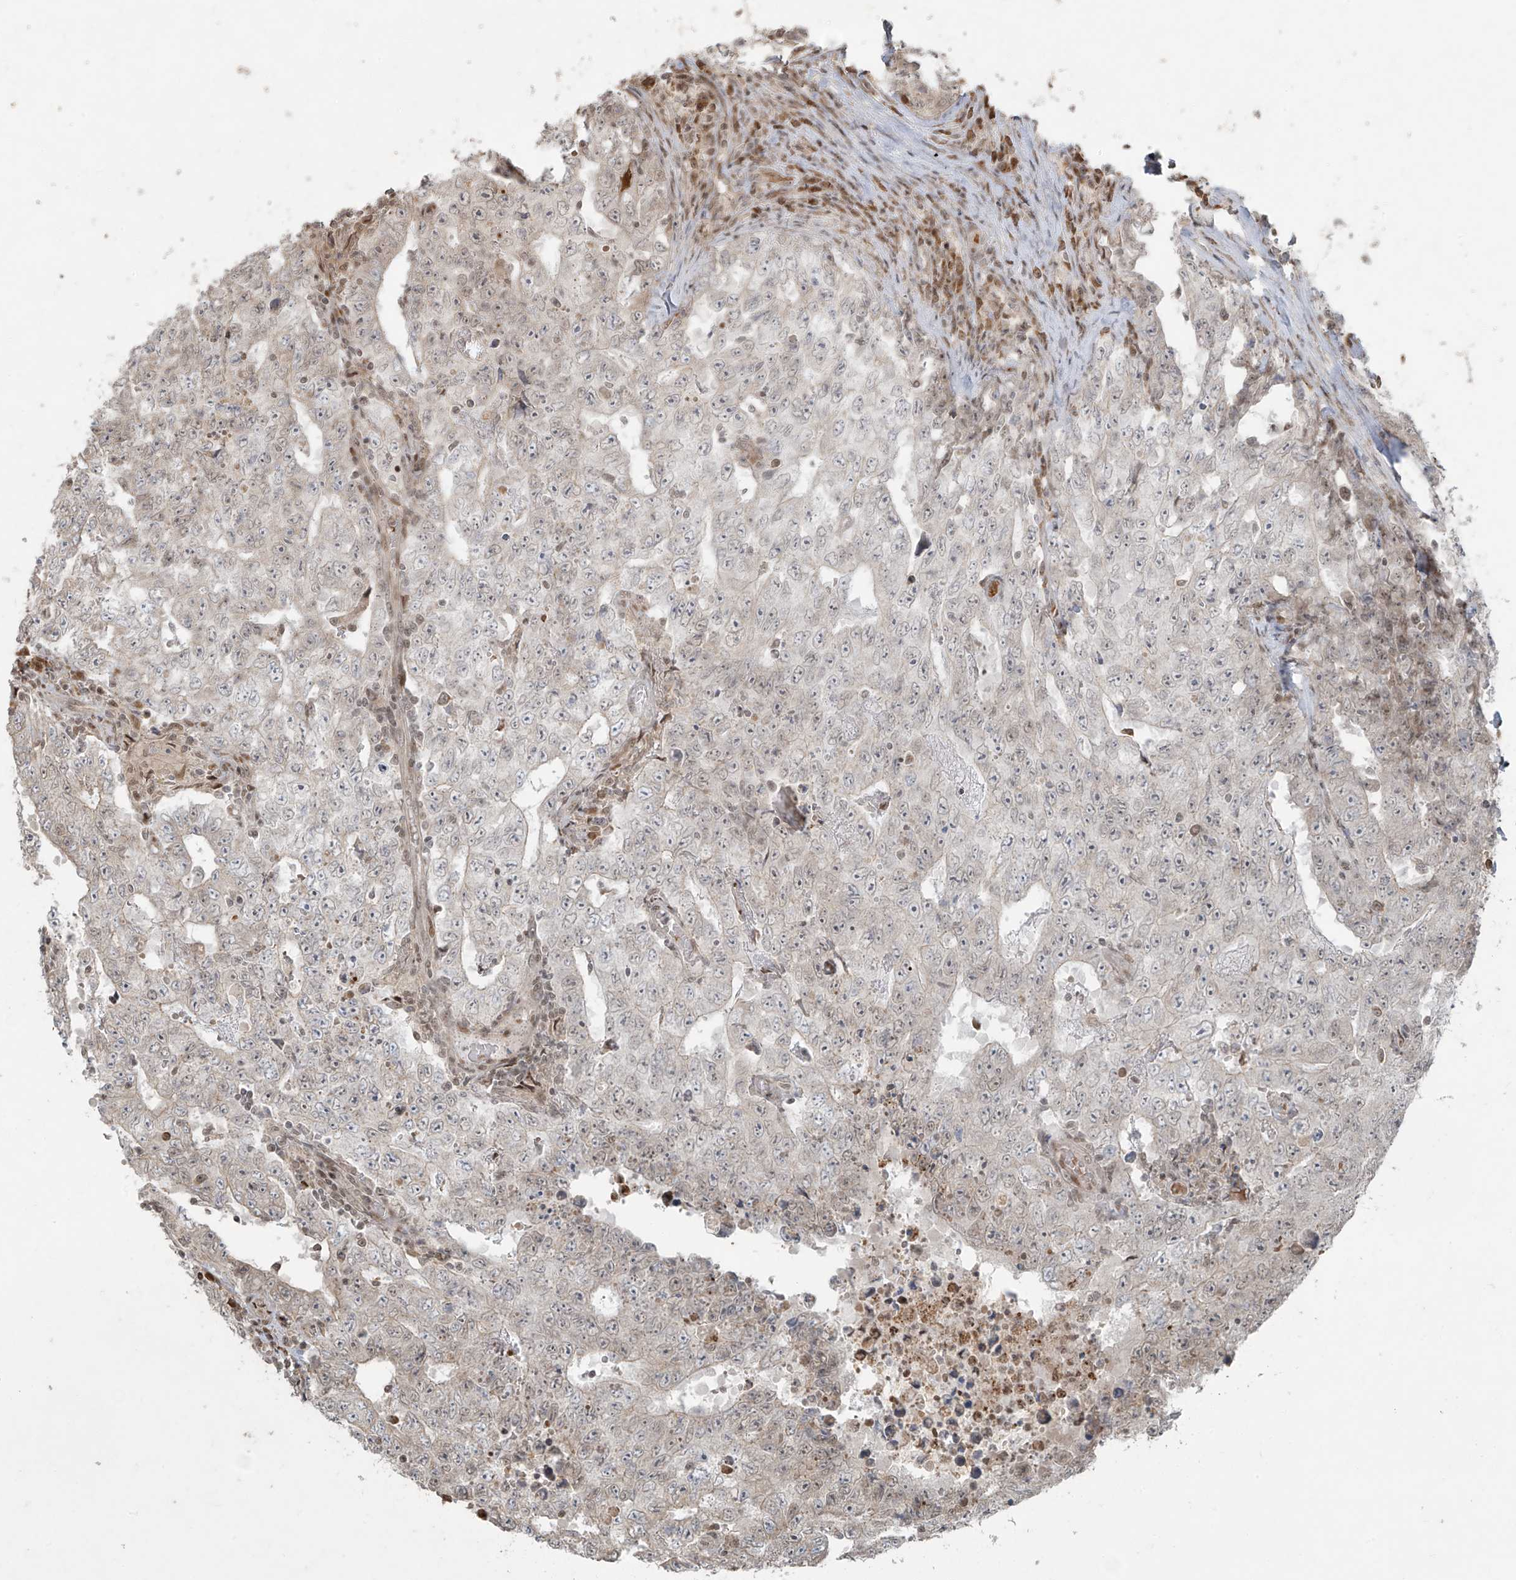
{"staining": {"intensity": "negative", "quantity": "none", "location": "none"}, "tissue": "testis cancer", "cell_type": "Tumor cells", "image_type": "cancer", "snomed": [{"axis": "morphology", "description": "Carcinoma, Embryonal, NOS"}, {"axis": "topography", "description": "Testis"}], "caption": "Tumor cells show no significant positivity in testis embryonal carcinoma.", "gene": "TTC22", "patient": {"sex": "male", "age": 26}}